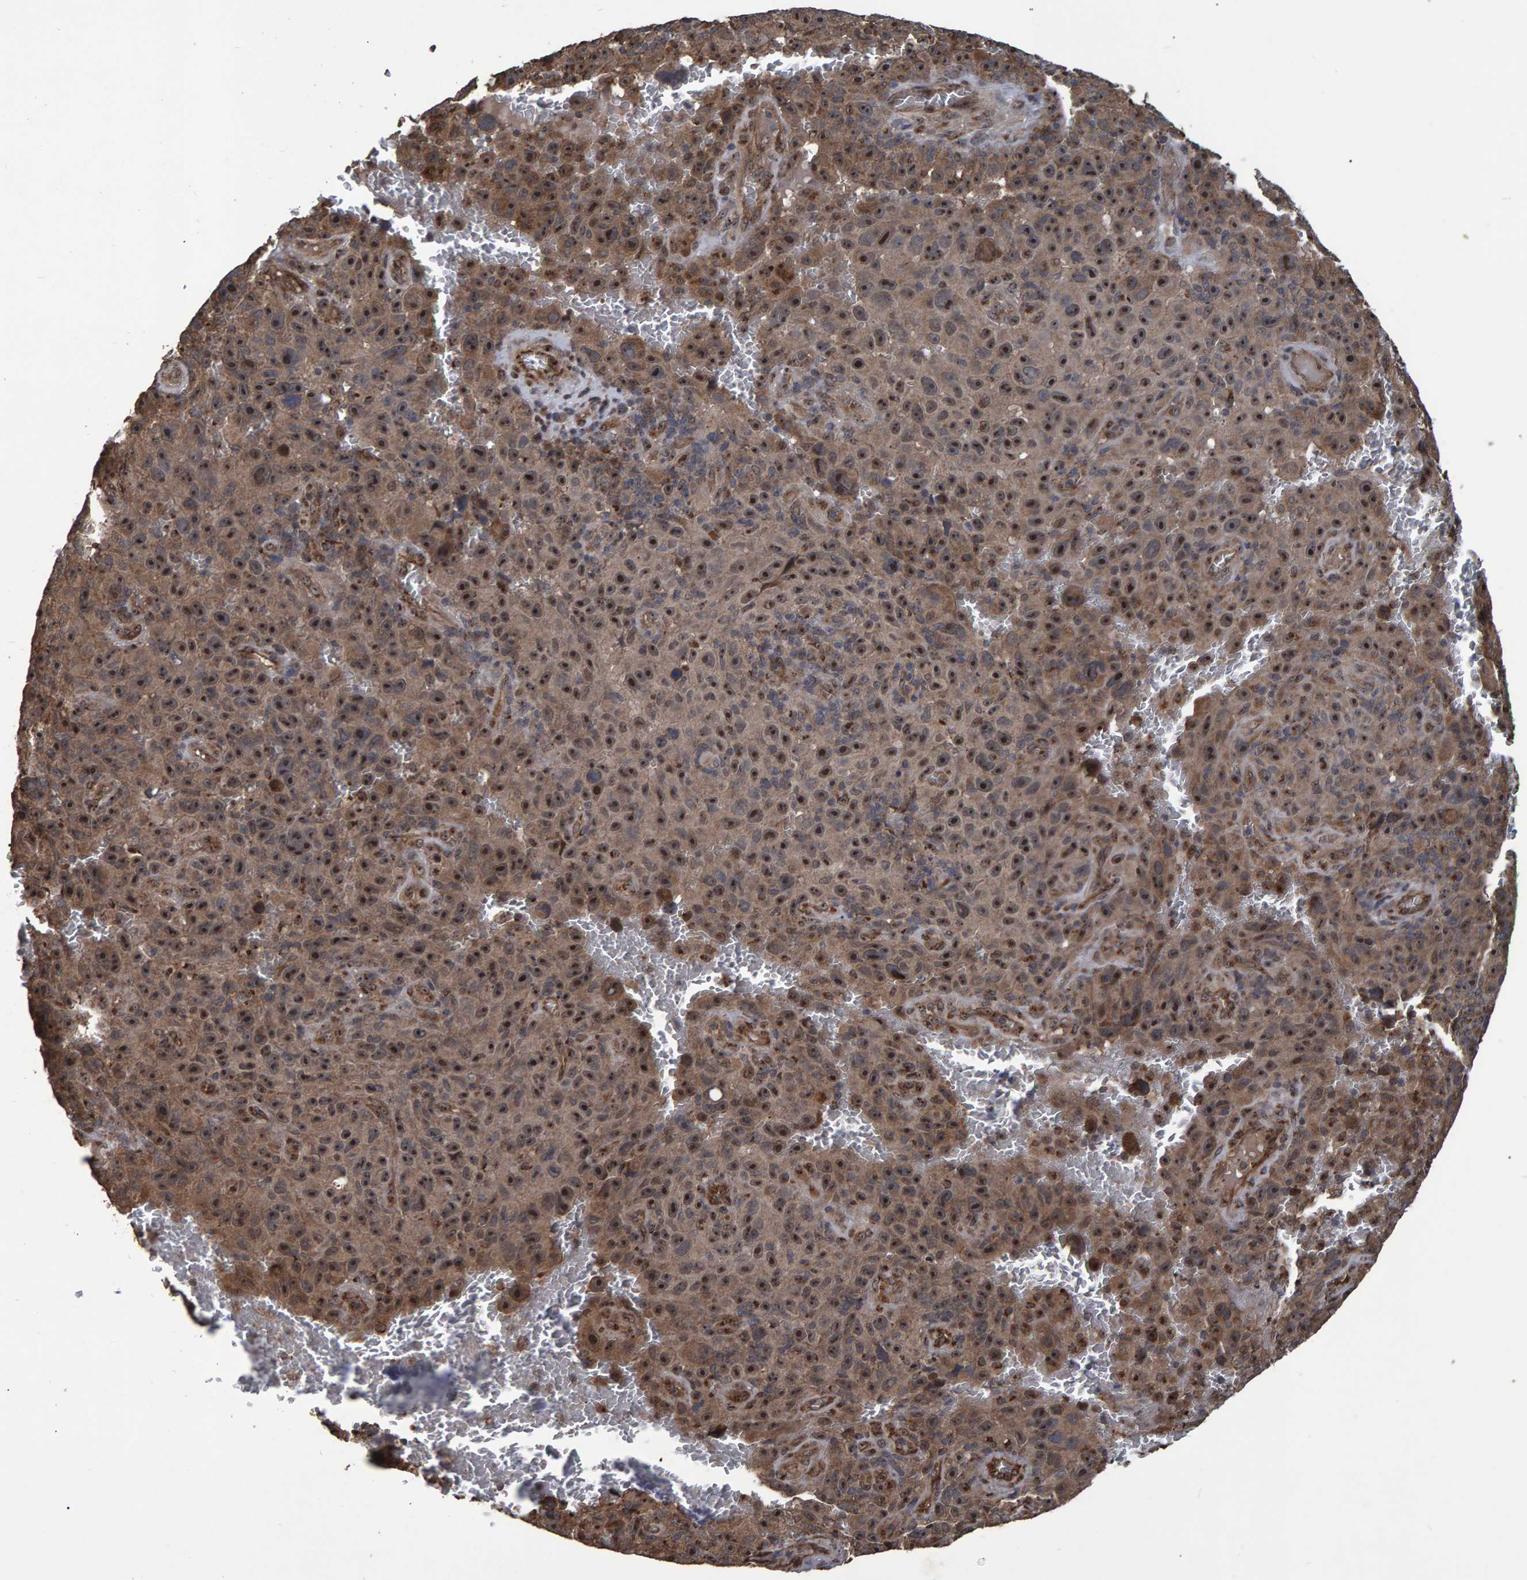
{"staining": {"intensity": "strong", "quantity": ">75%", "location": "cytoplasmic/membranous,nuclear"}, "tissue": "melanoma", "cell_type": "Tumor cells", "image_type": "cancer", "snomed": [{"axis": "morphology", "description": "Malignant melanoma, NOS"}, {"axis": "topography", "description": "Skin"}], "caption": "An immunohistochemistry histopathology image of neoplastic tissue is shown. Protein staining in brown labels strong cytoplasmic/membranous and nuclear positivity in malignant melanoma within tumor cells.", "gene": "TRIM68", "patient": {"sex": "female", "age": 82}}